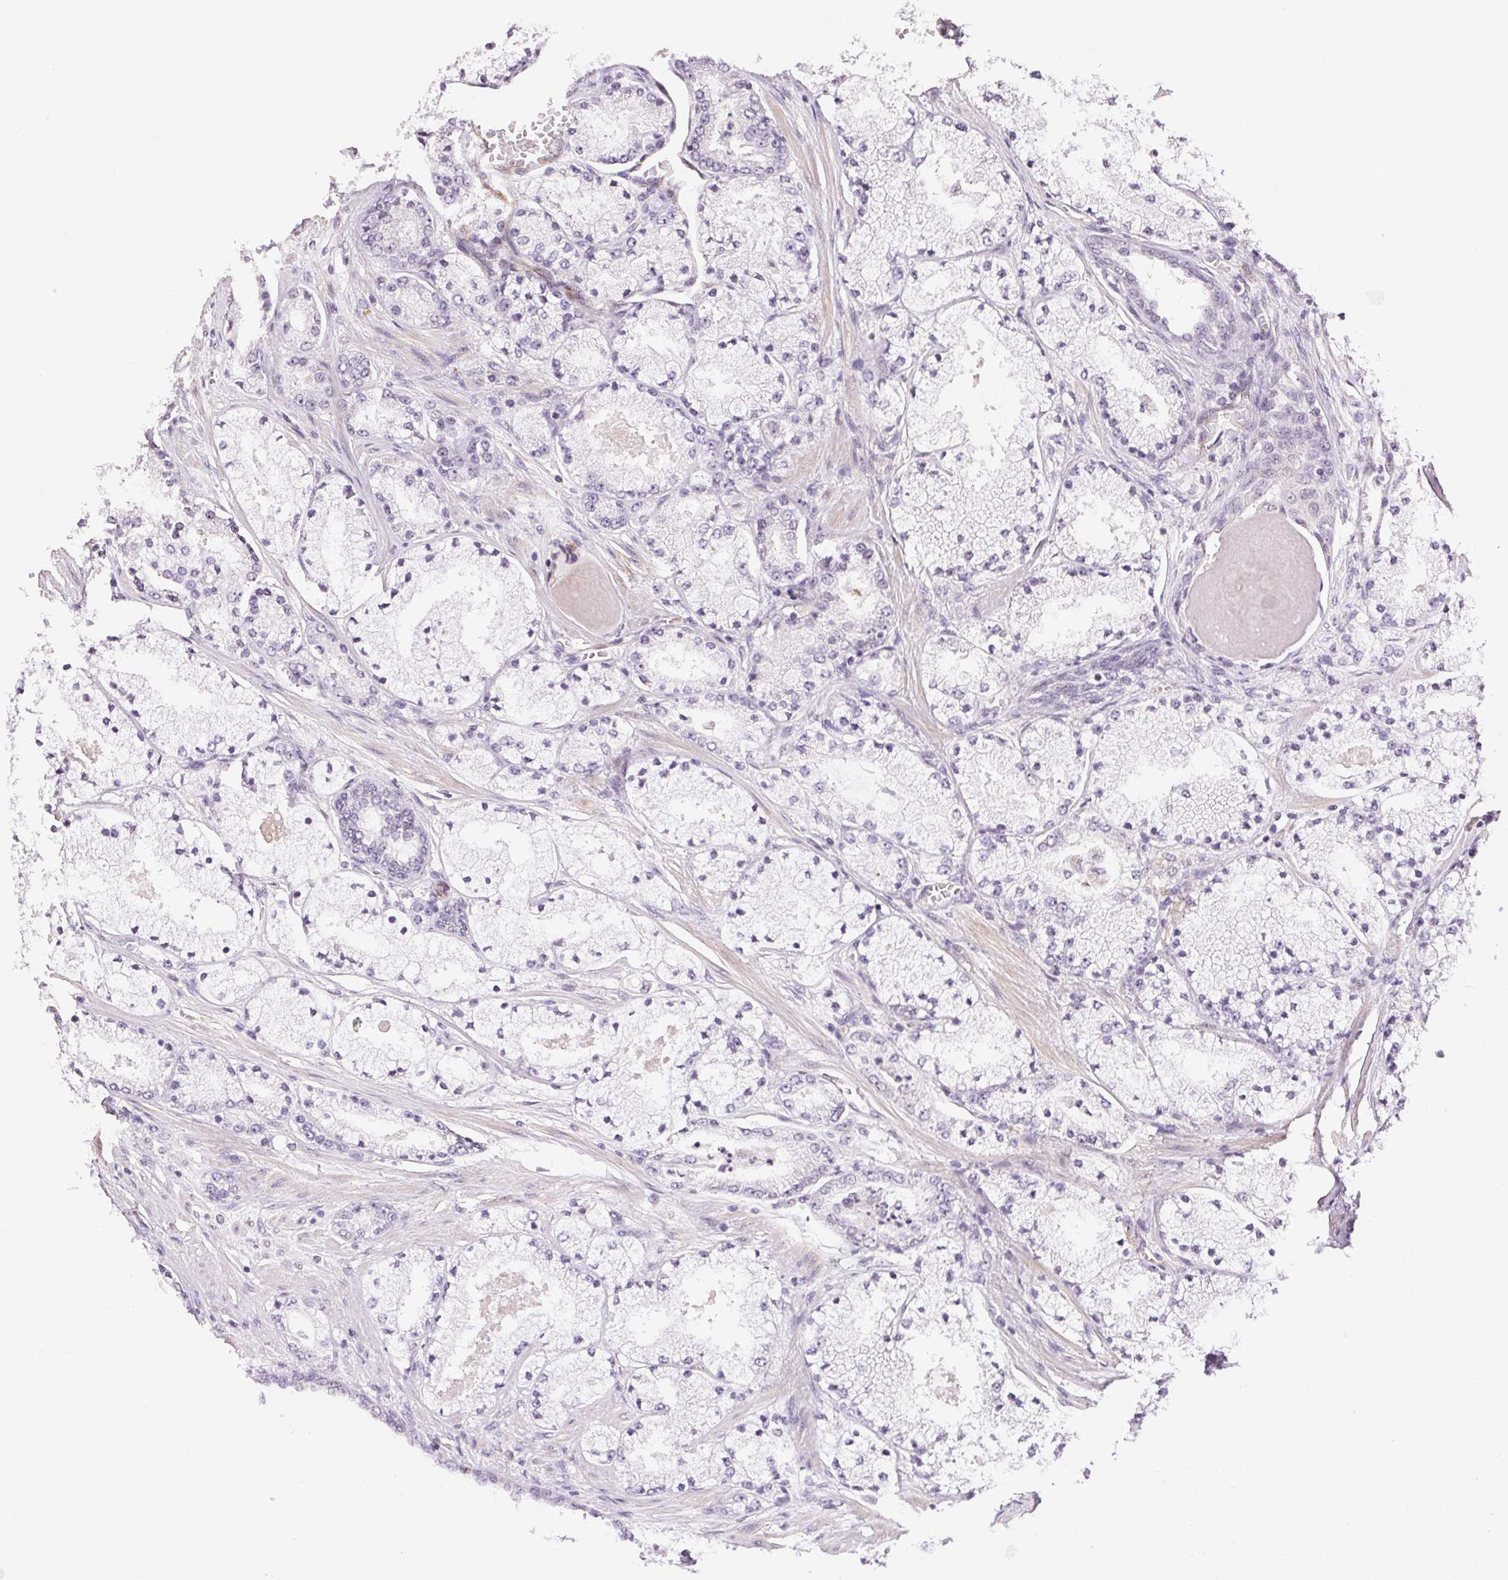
{"staining": {"intensity": "negative", "quantity": "none", "location": "none"}, "tissue": "prostate cancer", "cell_type": "Tumor cells", "image_type": "cancer", "snomed": [{"axis": "morphology", "description": "Adenocarcinoma, High grade"}, {"axis": "topography", "description": "Prostate"}], "caption": "An image of human prostate adenocarcinoma (high-grade) is negative for staining in tumor cells.", "gene": "GYG2", "patient": {"sex": "male", "age": 63}}